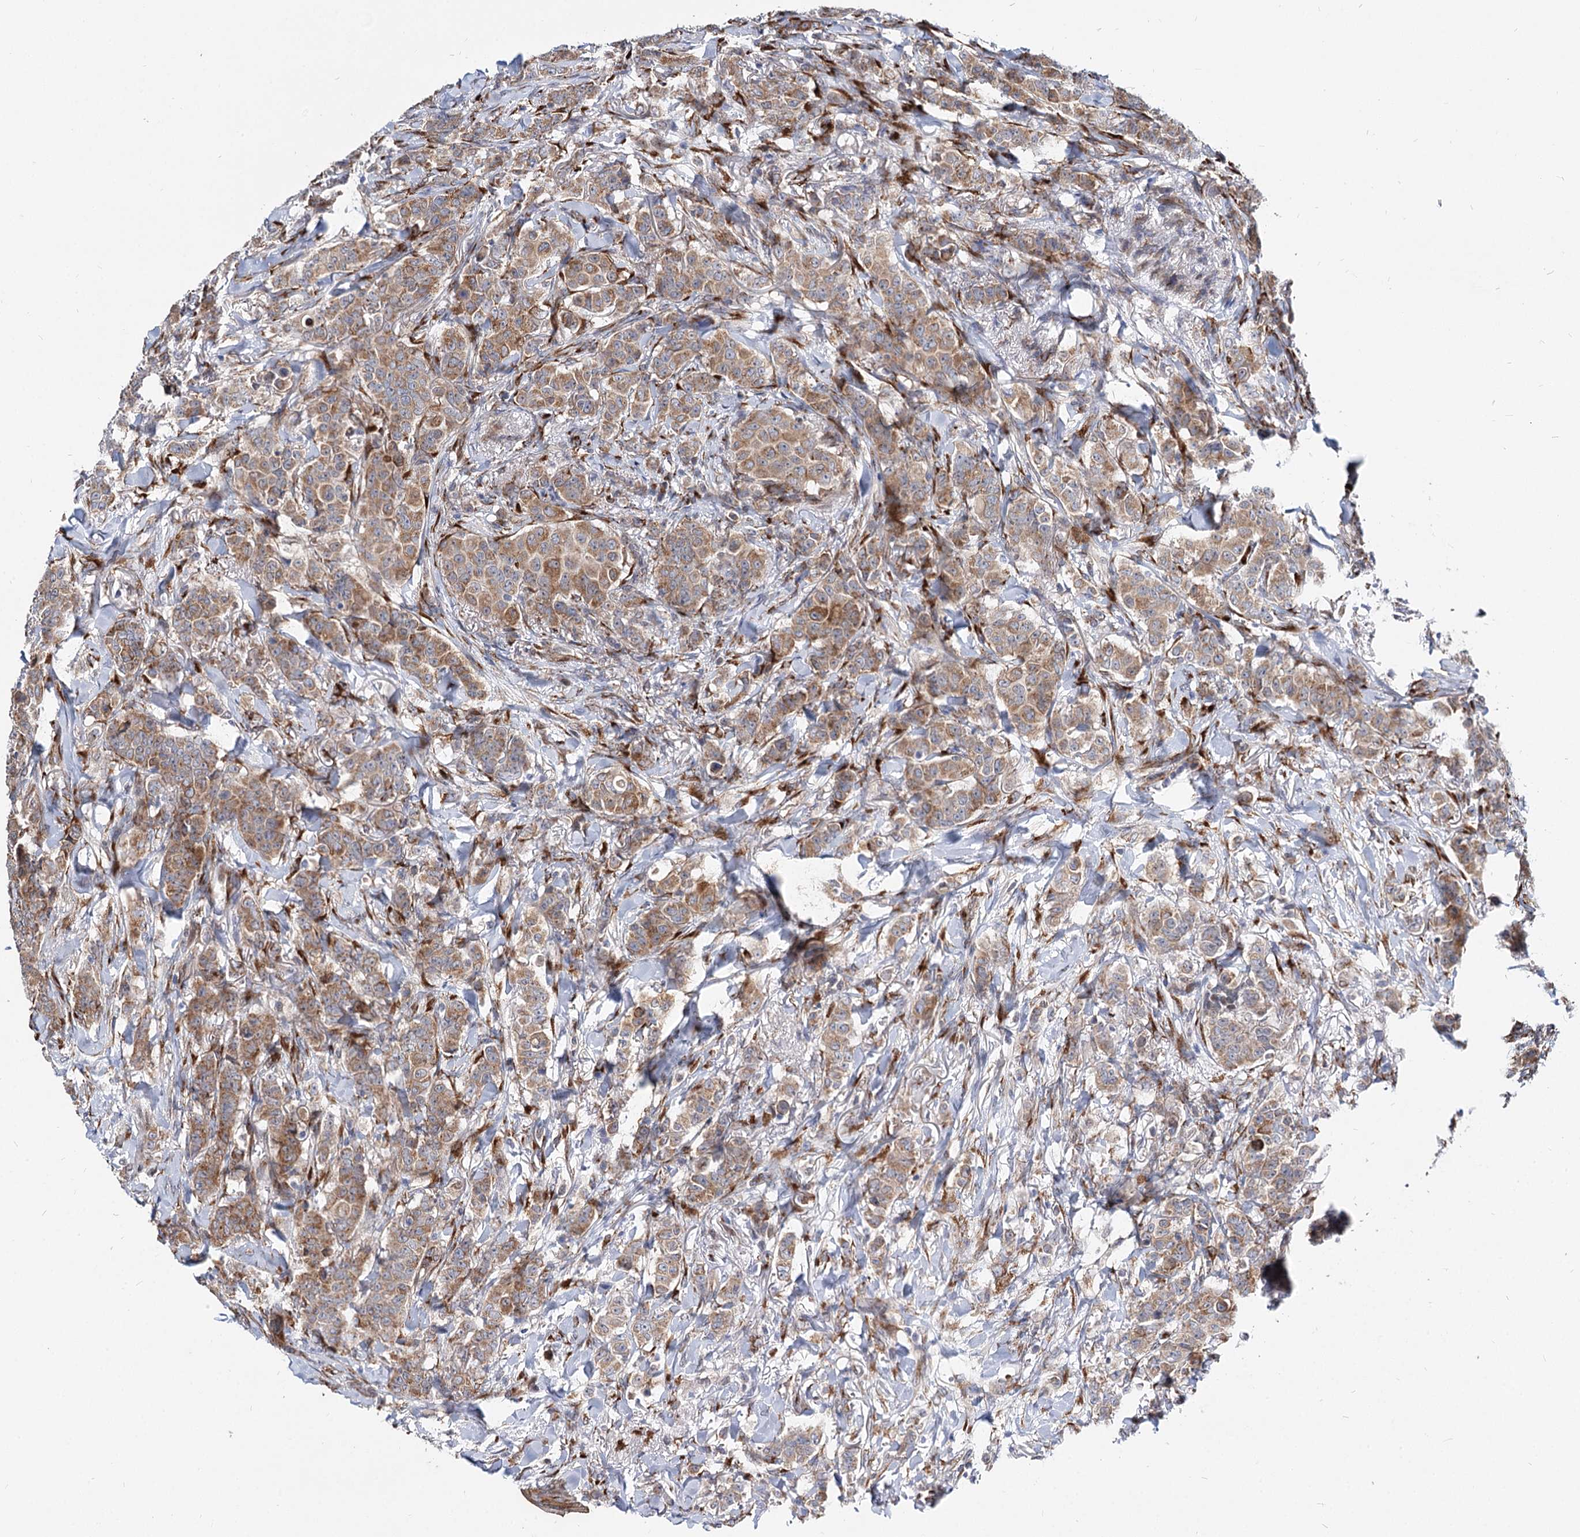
{"staining": {"intensity": "moderate", "quantity": ">75%", "location": "cytoplasmic/membranous"}, "tissue": "breast cancer", "cell_type": "Tumor cells", "image_type": "cancer", "snomed": [{"axis": "morphology", "description": "Duct carcinoma"}, {"axis": "topography", "description": "Breast"}], "caption": "This photomicrograph shows immunohistochemistry (IHC) staining of human breast cancer, with medium moderate cytoplasmic/membranous expression in approximately >75% of tumor cells.", "gene": "SPART", "patient": {"sex": "female", "age": 40}}